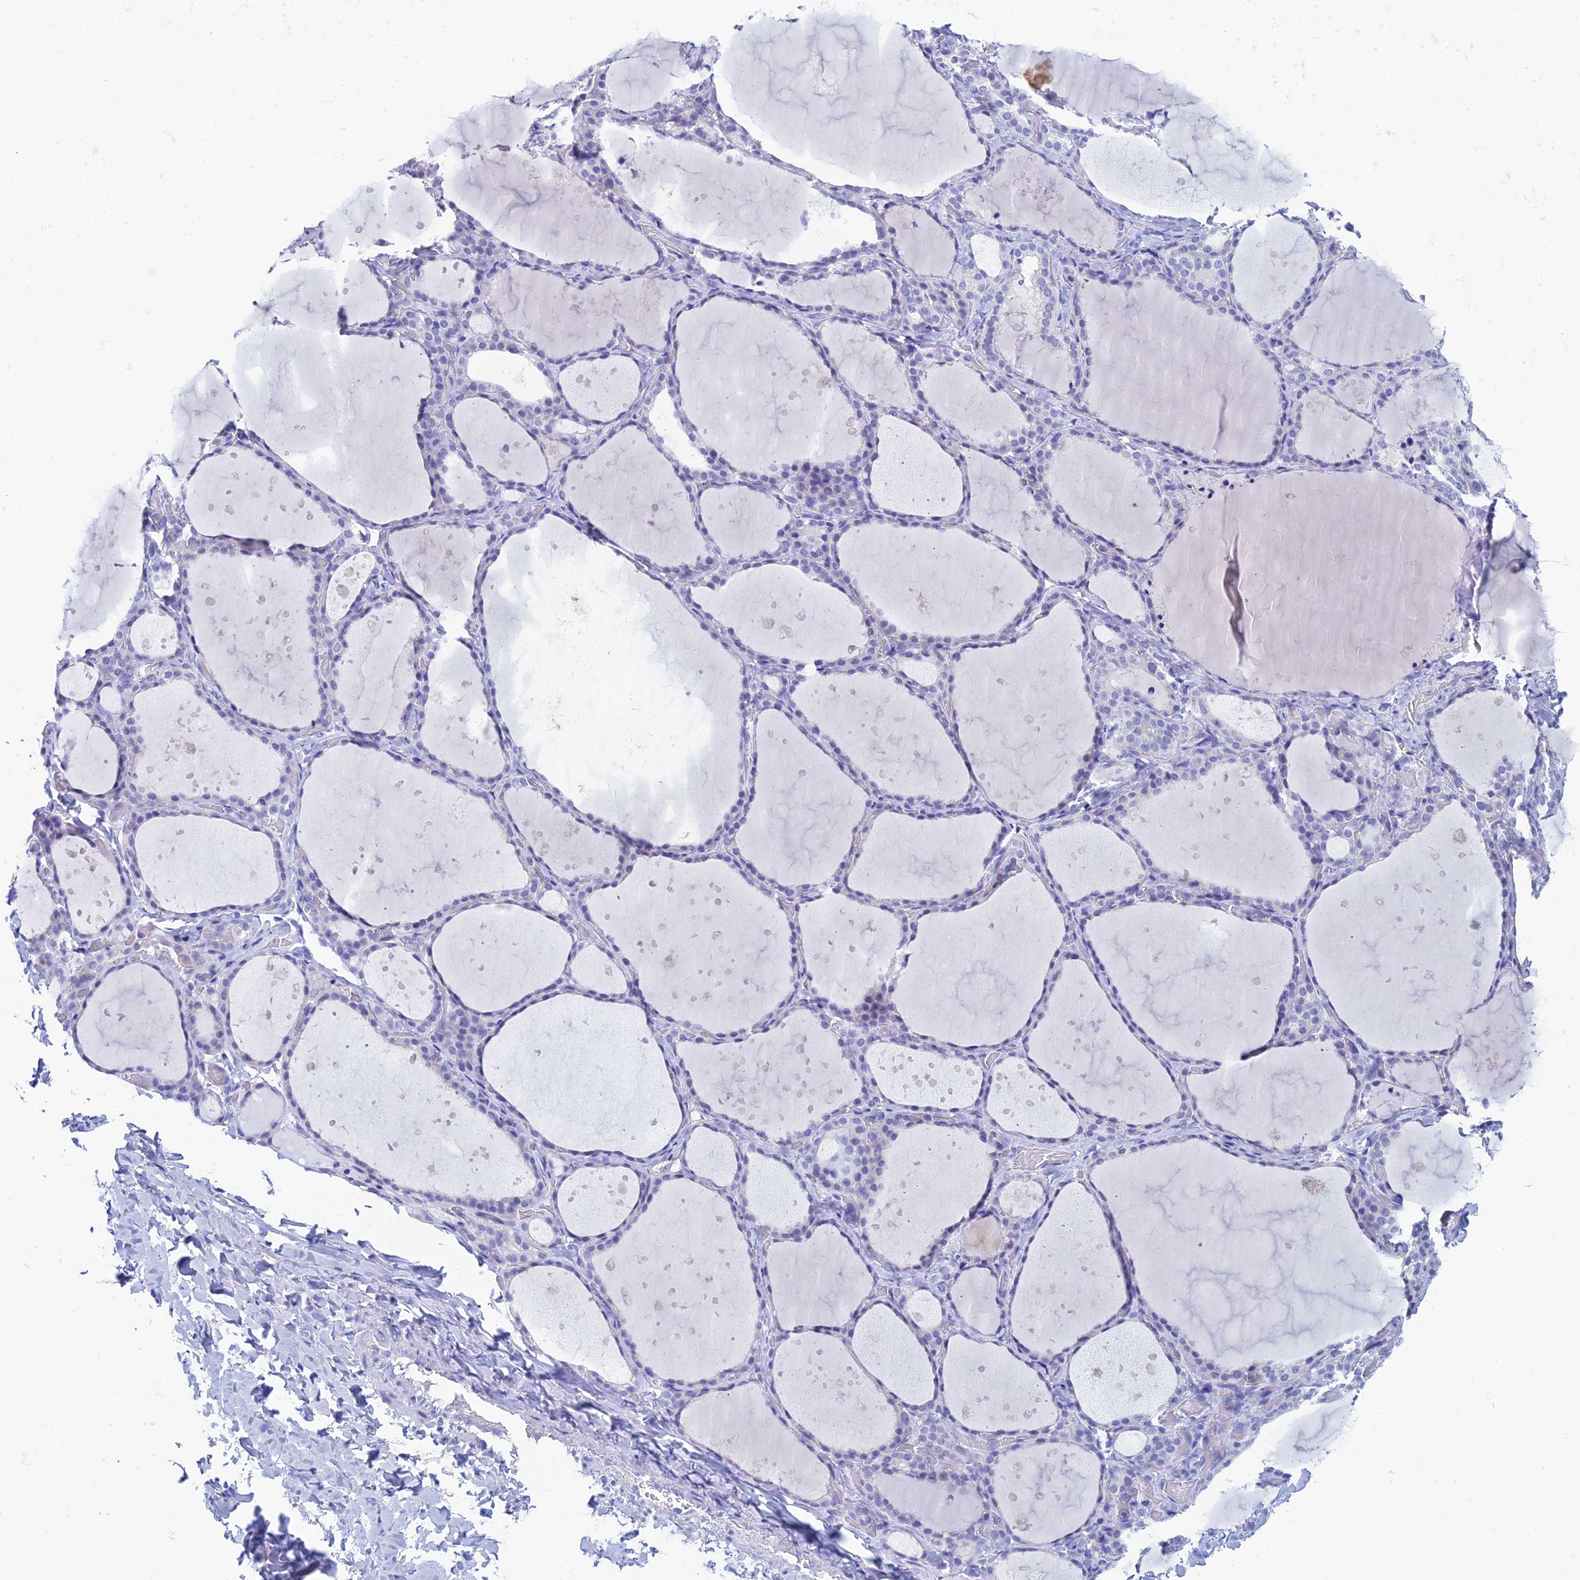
{"staining": {"intensity": "negative", "quantity": "none", "location": "none"}, "tissue": "thyroid gland", "cell_type": "Glandular cells", "image_type": "normal", "snomed": [{"axis": "morphology", "description": "Normal tissue, NOS"}, {"axis": "topography", "description": "Thyroid gland"}], "caption": "The histopathology image demonstrates no staining of glandular cells in normal thyroid gland.", "gene": "KCNK17", "patient": {"sex": "female", "age": 44}}